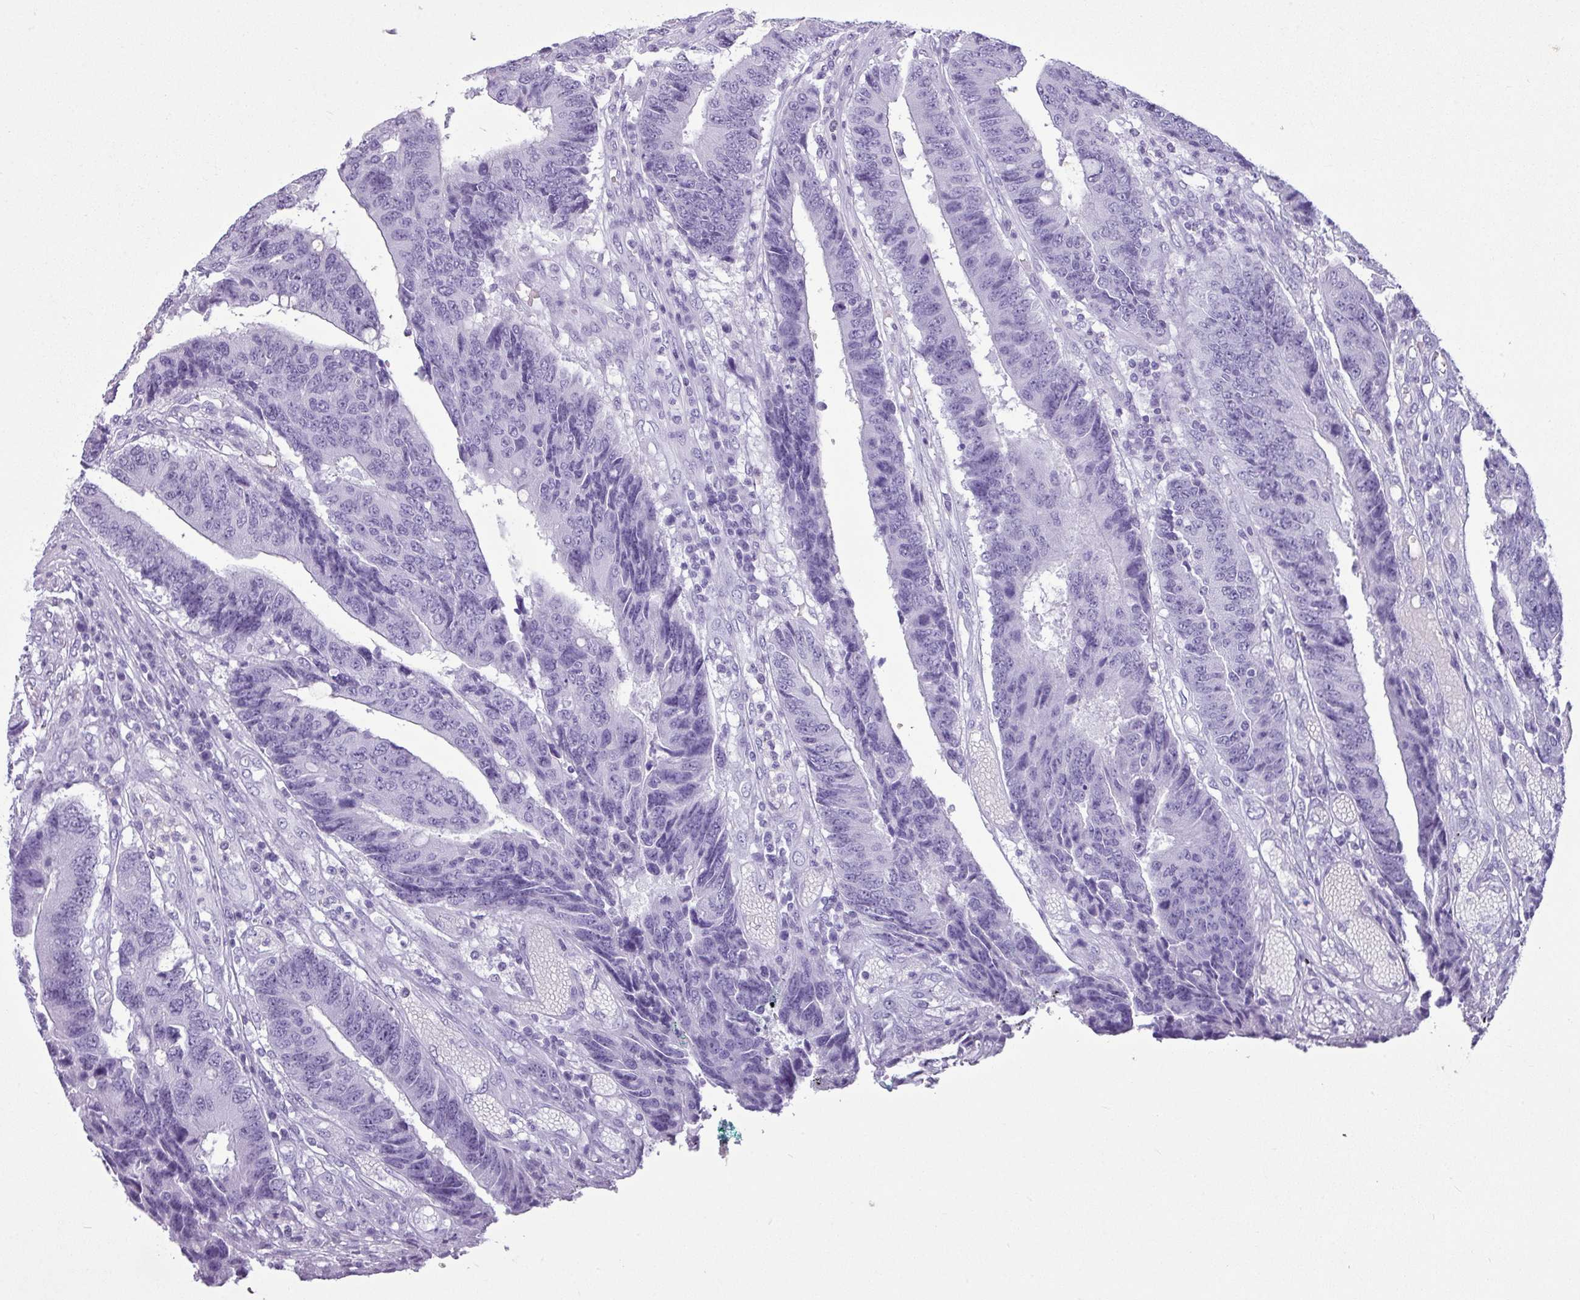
{"staining": {"intensity": "negative", "quantity": "none", "location": "none"}, "tissue": "colorectal cancer", "cell_type": "Tumor cells", "image_type": "cancer", "snomed": [{"axis": "morphology", "description": "Adenocarcinoma, NOS"}, {"axis": "topography", "description": "Rectum"}], "caption": "Immunohistochemical staining of adenocarcinoma (colorectal) demonstrates no significant staining in tumor cells.", "gene": "AMY1B", "patient": {"sex": "male", "age": 84}}